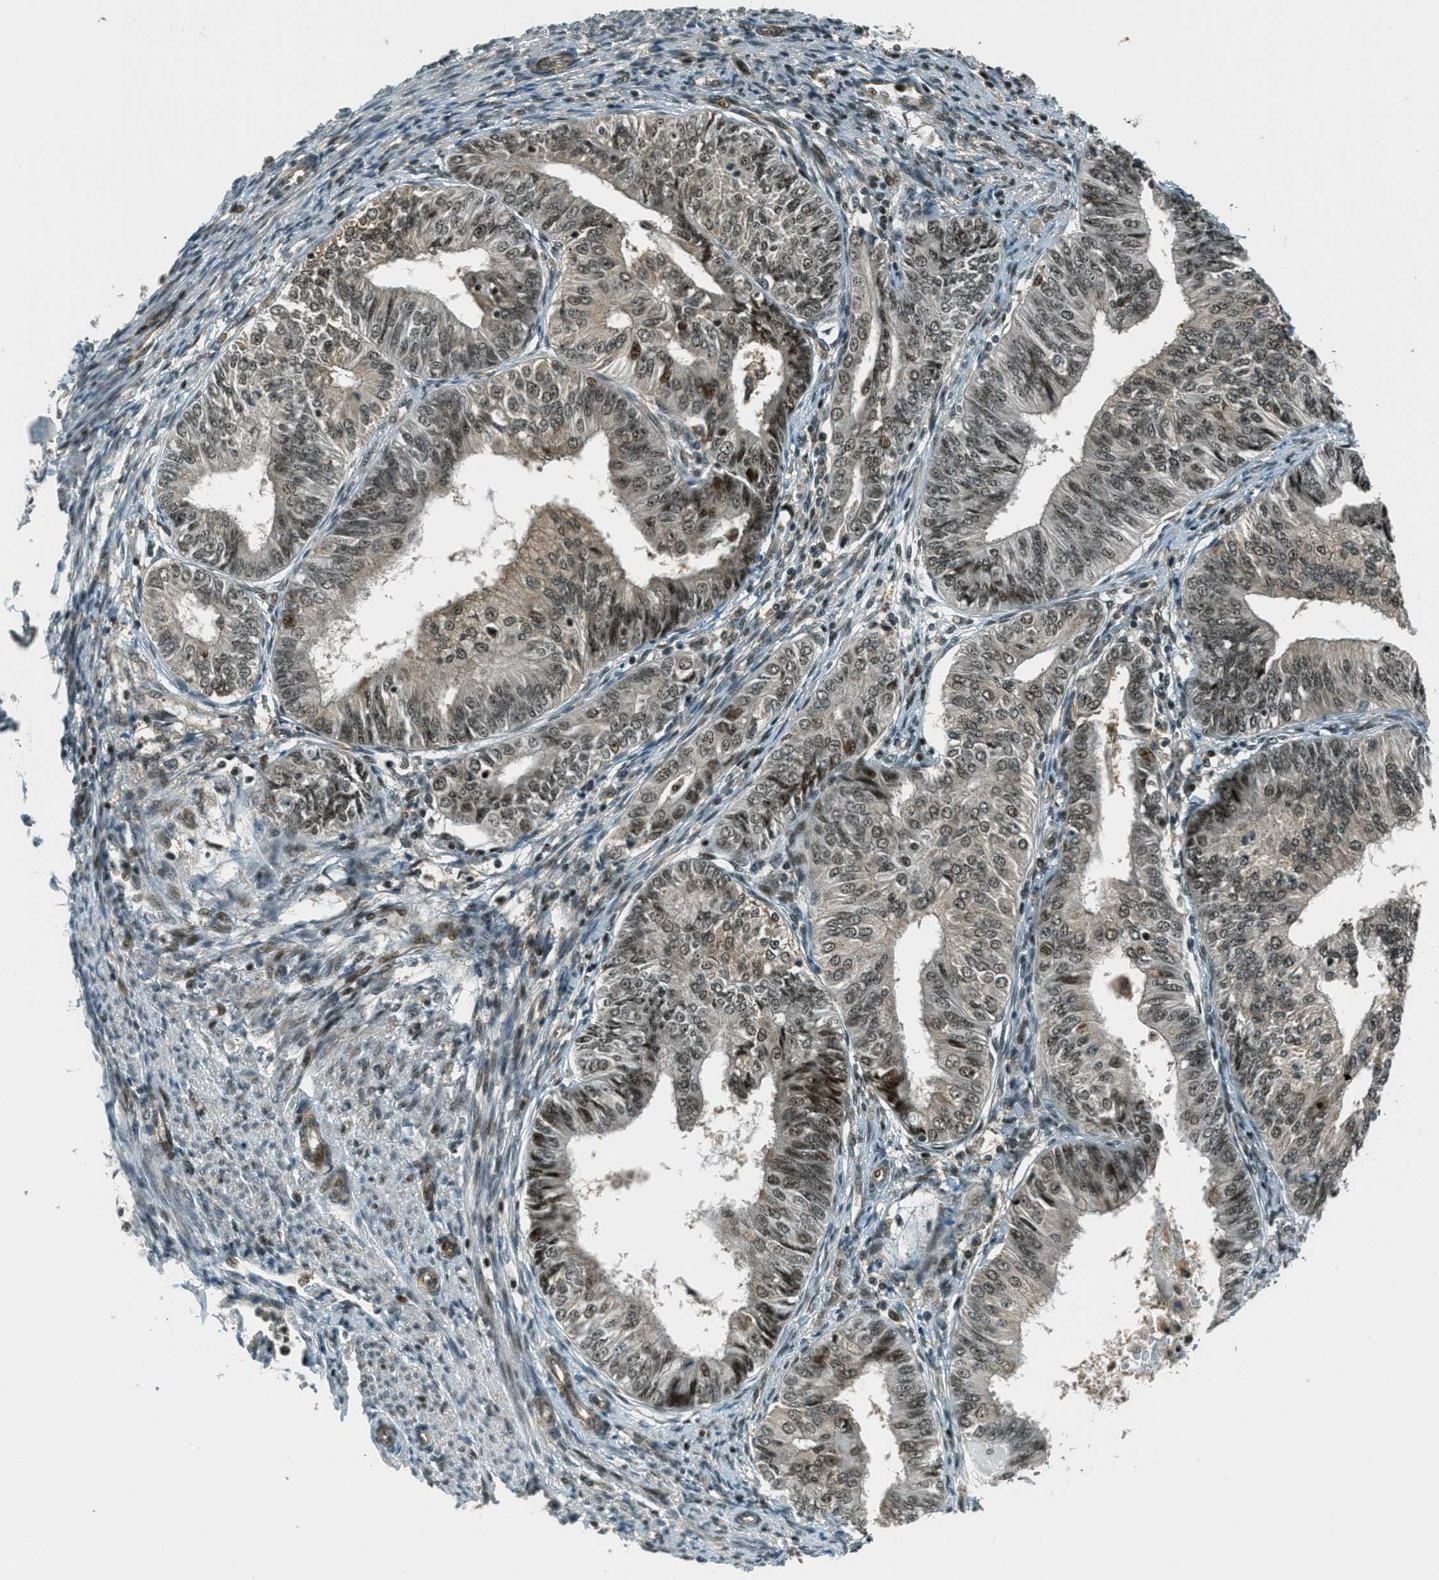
{"staining": {"intensity": "moderate", "quantity": "25%-75%", "location": "cytoplasmic/membranous,nuclear"}, "tissue": "endometrial cancer", "cell_type": "Tumor cells", "image_type": "cancer", "snomed": [{"axis": "morphology", "description": "Adenocarcinoma, NOS"}, {"axis": "topography", "description": "Endometrium"}], "caption": "About 25%-75% of tumor cells in human endometrial cancer reveal moderate cytoplasmic/membranous and nuclear protein positivity as visualized by brown immunohistochemical staining.", "gene": "FOXM1", "patient": {"sex": "female", "age": 58}}